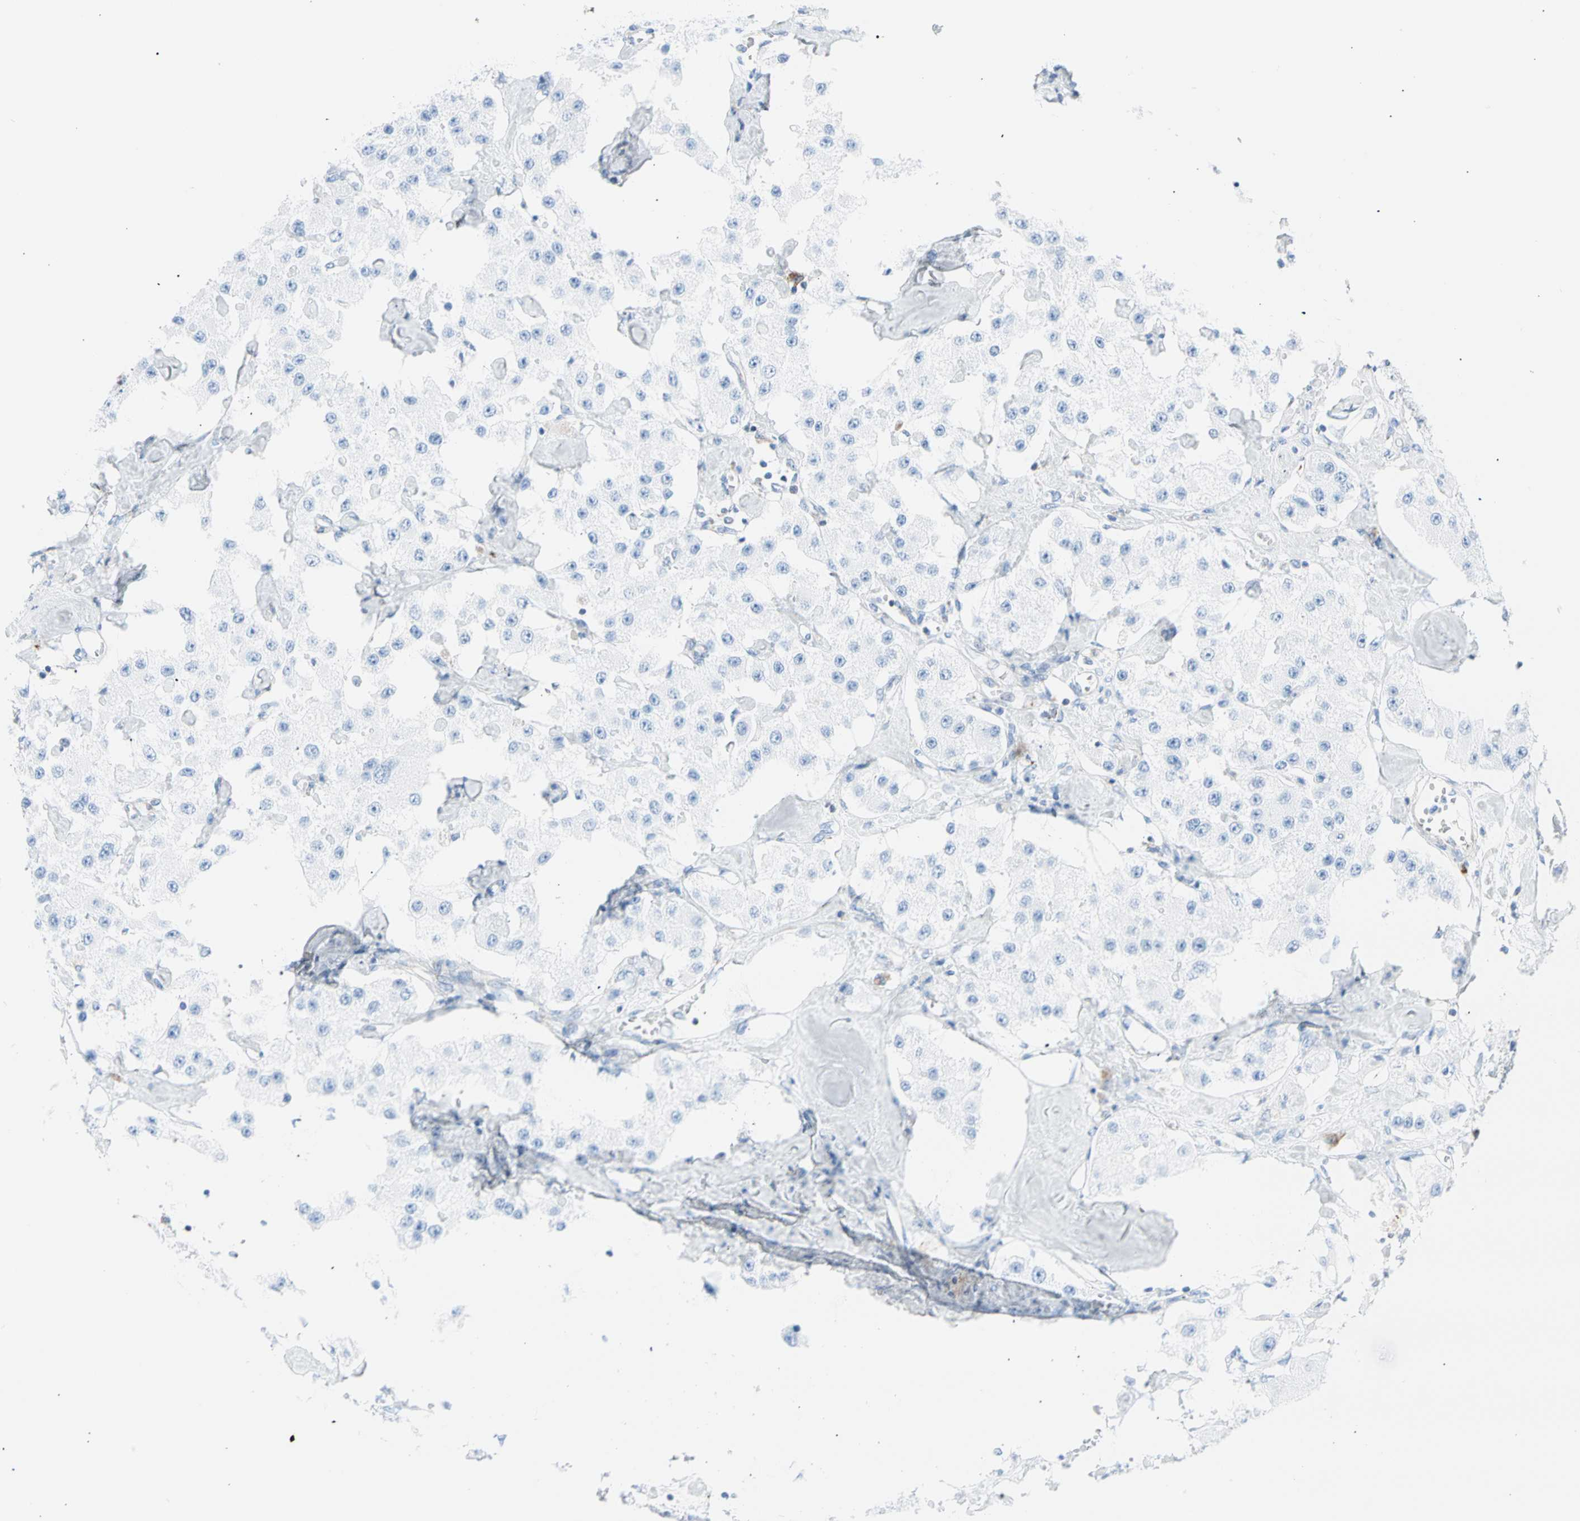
{"staining": {"intensity": "negative", "quantity": "none", "location": "none"}, "tissue": "carcinoid", "cell_type": "Tumor cells", "image_type": "cancer", "snomed": [{"axis": "morphology", "description": "Carcinoid, malignant, NOS"}, {"axis": "topography", "description": "Pancreas"}], "caption": "An image of human malignant carcinoid is negative for staining in tumor cells.", "gene": "HK1", "patient": {"sex": "male", "age": 41}}